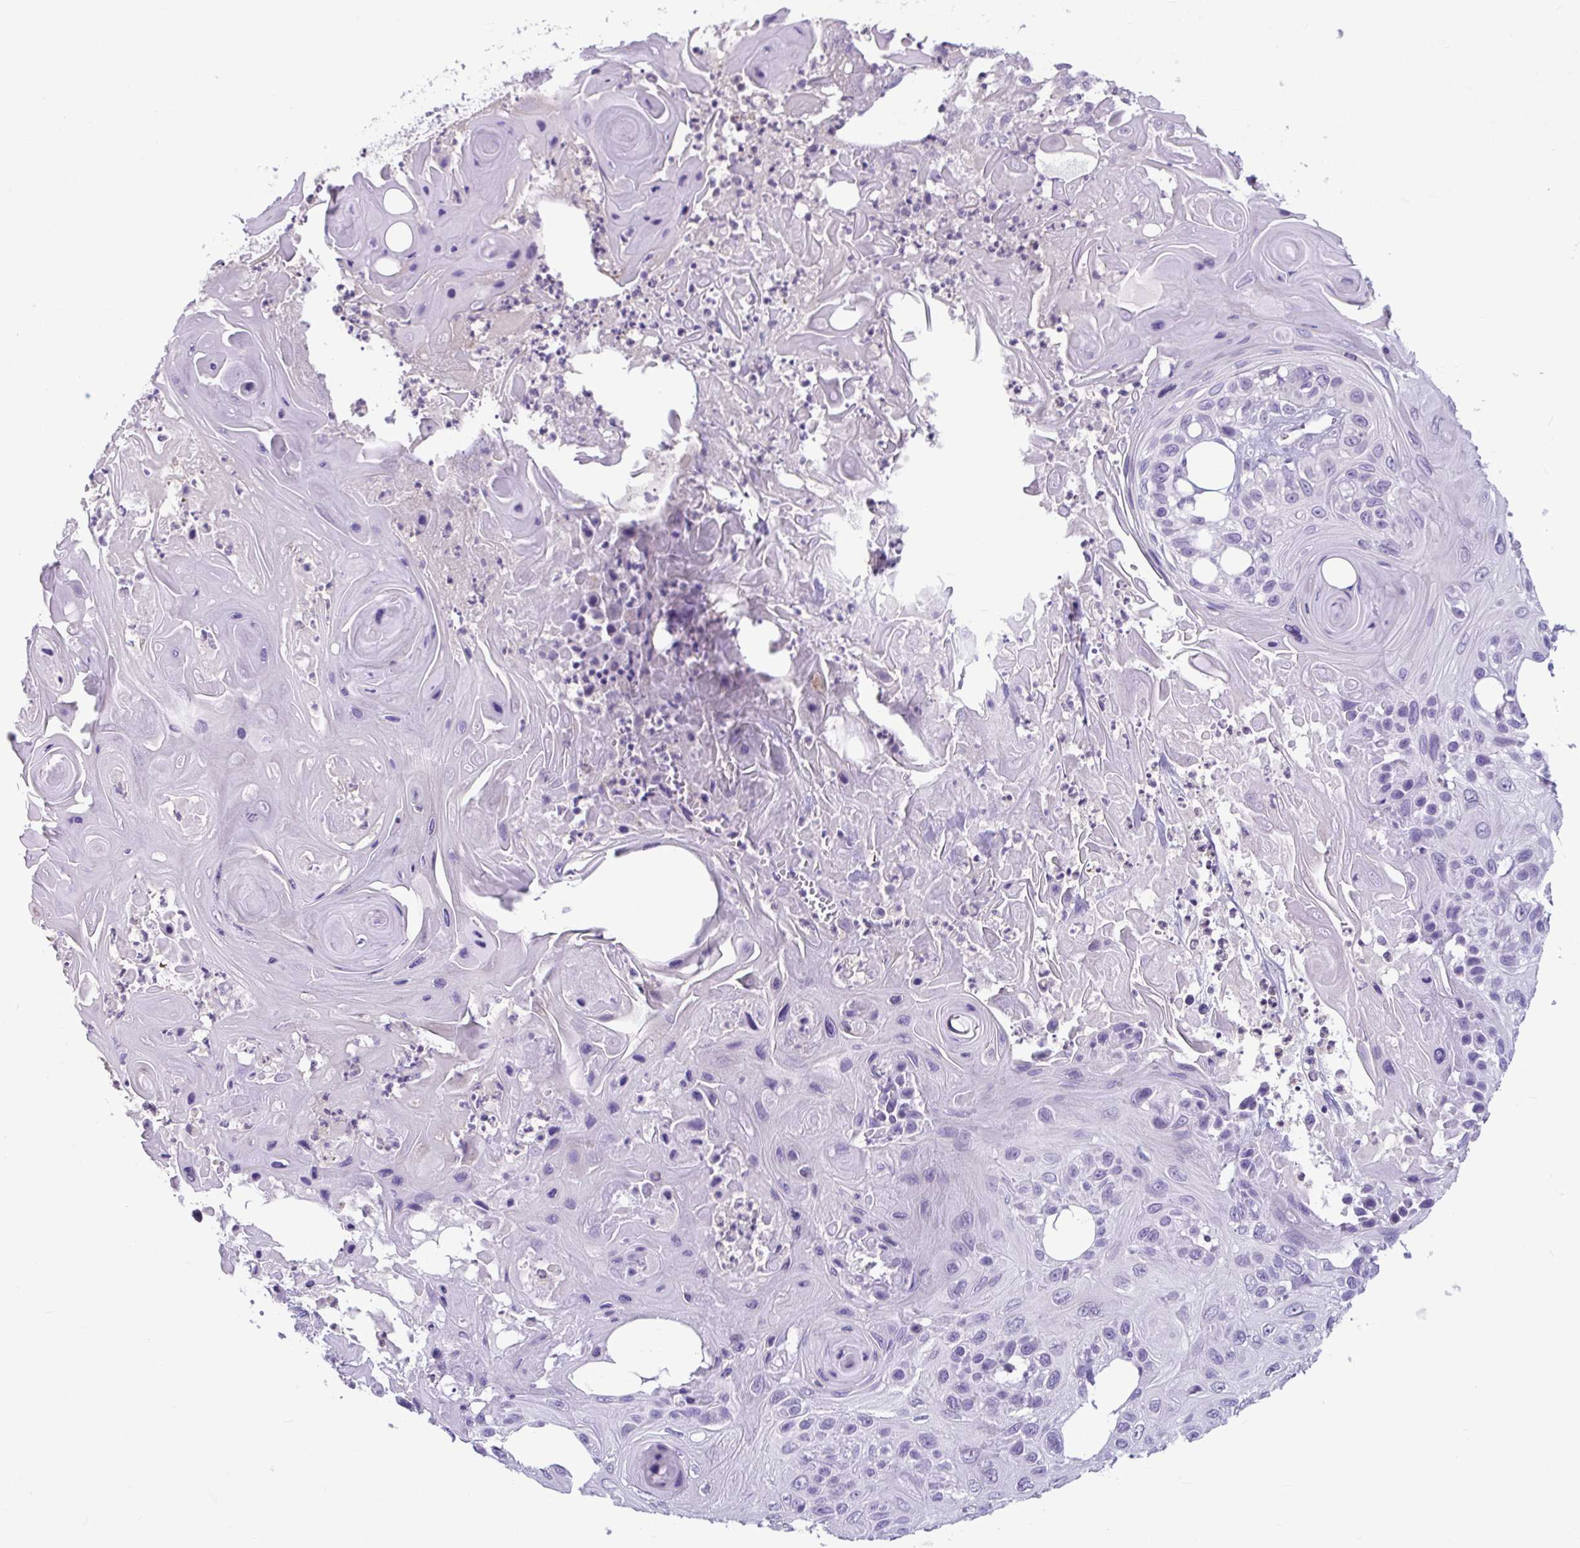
{"staining": {"intensity": "negative", "quantity": "none", "location": "none"}, "tissue": "skin cancer", "cell_type": "Tumor cells", "image_type": "cancer", "snomed": [{"axis": "morphology", "description": "Squamous cell carcinoma, NOS"}, {"axis": "topography", "description": "Skin"}], "caption": "This is an immunohistochemistry image of human squamous cell carcinoma (skin). There is no positivity in tumor cells.", "gene": "WNT9B", "patient": {"sex": "male", "age": 82}}